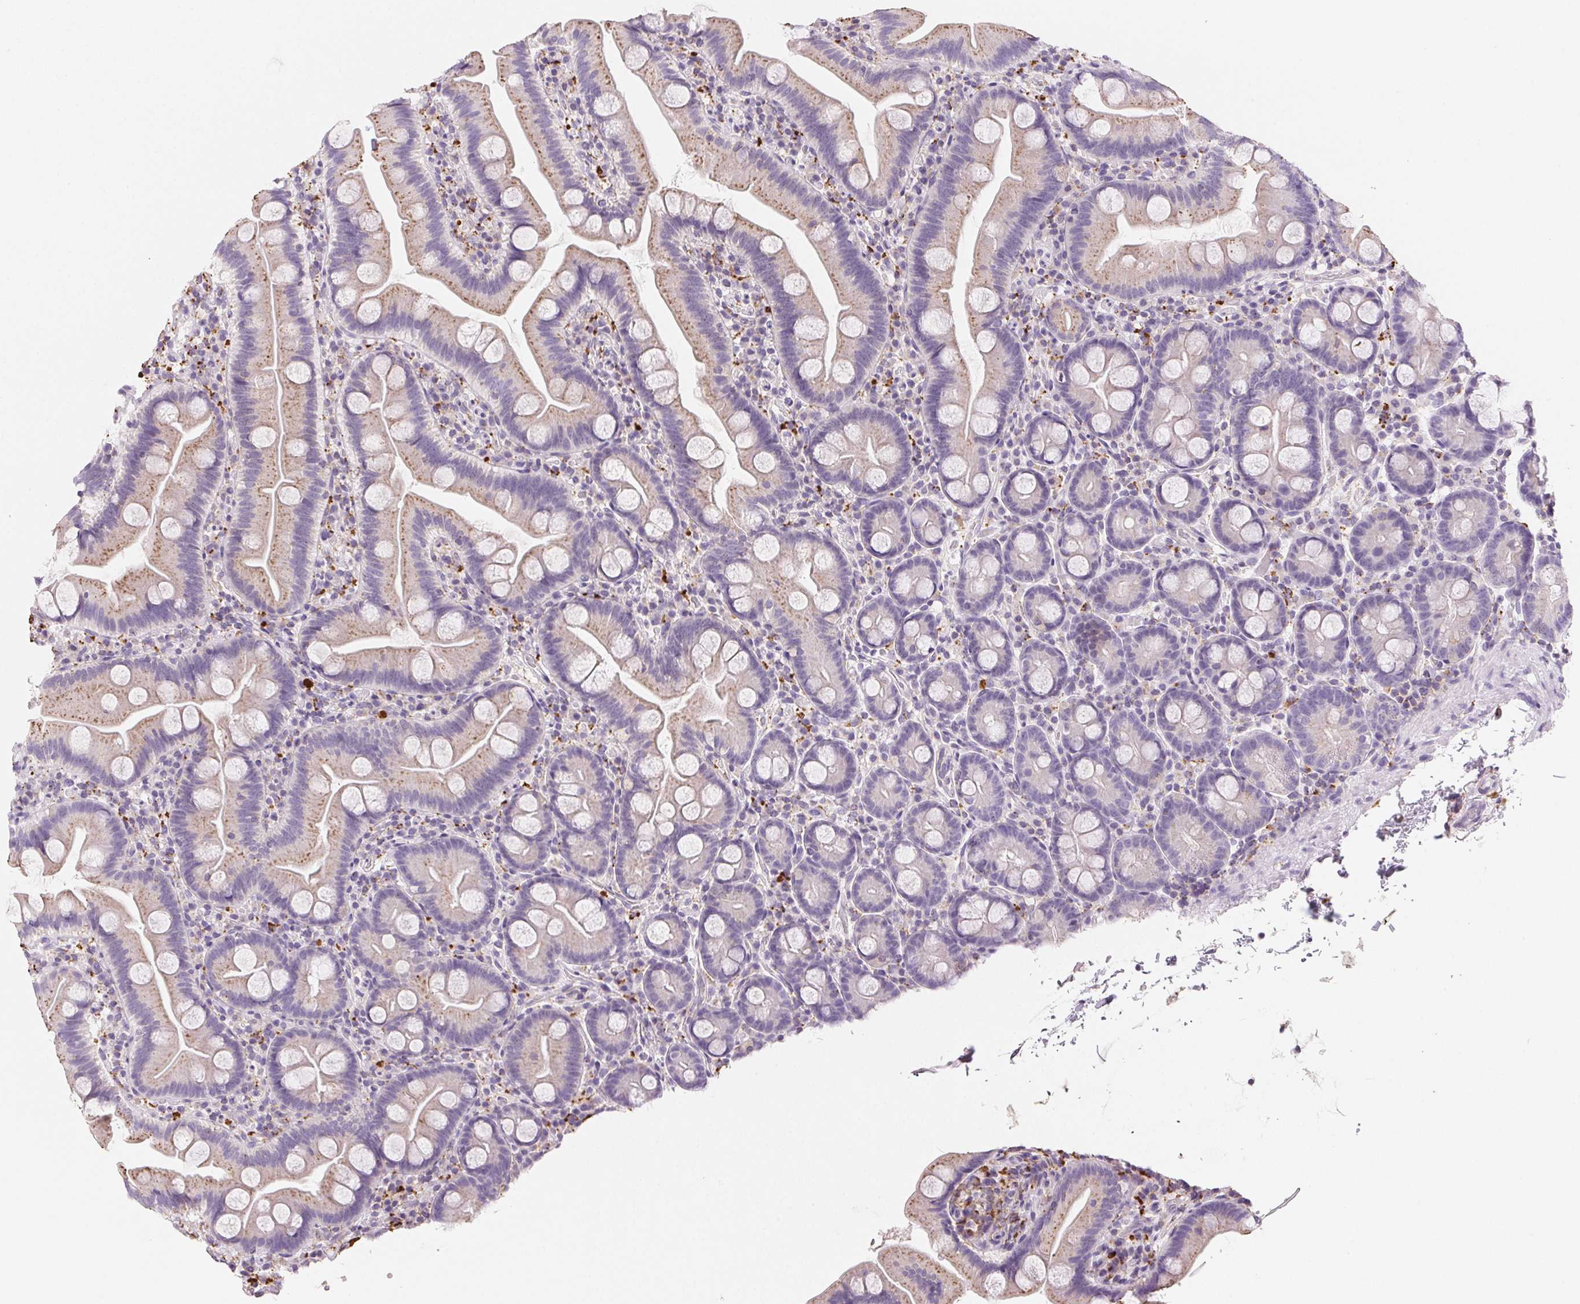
{"staining": {"intensity": "moderate", "quantity": "25%-75%", "location": "cytoplasmic/membranous"}, "tissue": "small intestine", "cell_type": "Glandular cells", "image_type": "normal", "snomed": [{"axis": "morphology", "description": "Normal tissue, NOS"}, {"axis": "topography", "description": "Small intestine"}], "caption": "Protein expression by immunohistochemistry shows moderate cytoplasmic/membranous positivity in about 25%-75% of glandular cells in unremarkable small intestine.", "gene": "LIPA", "patient": {"sex": "female", "age": 68}}